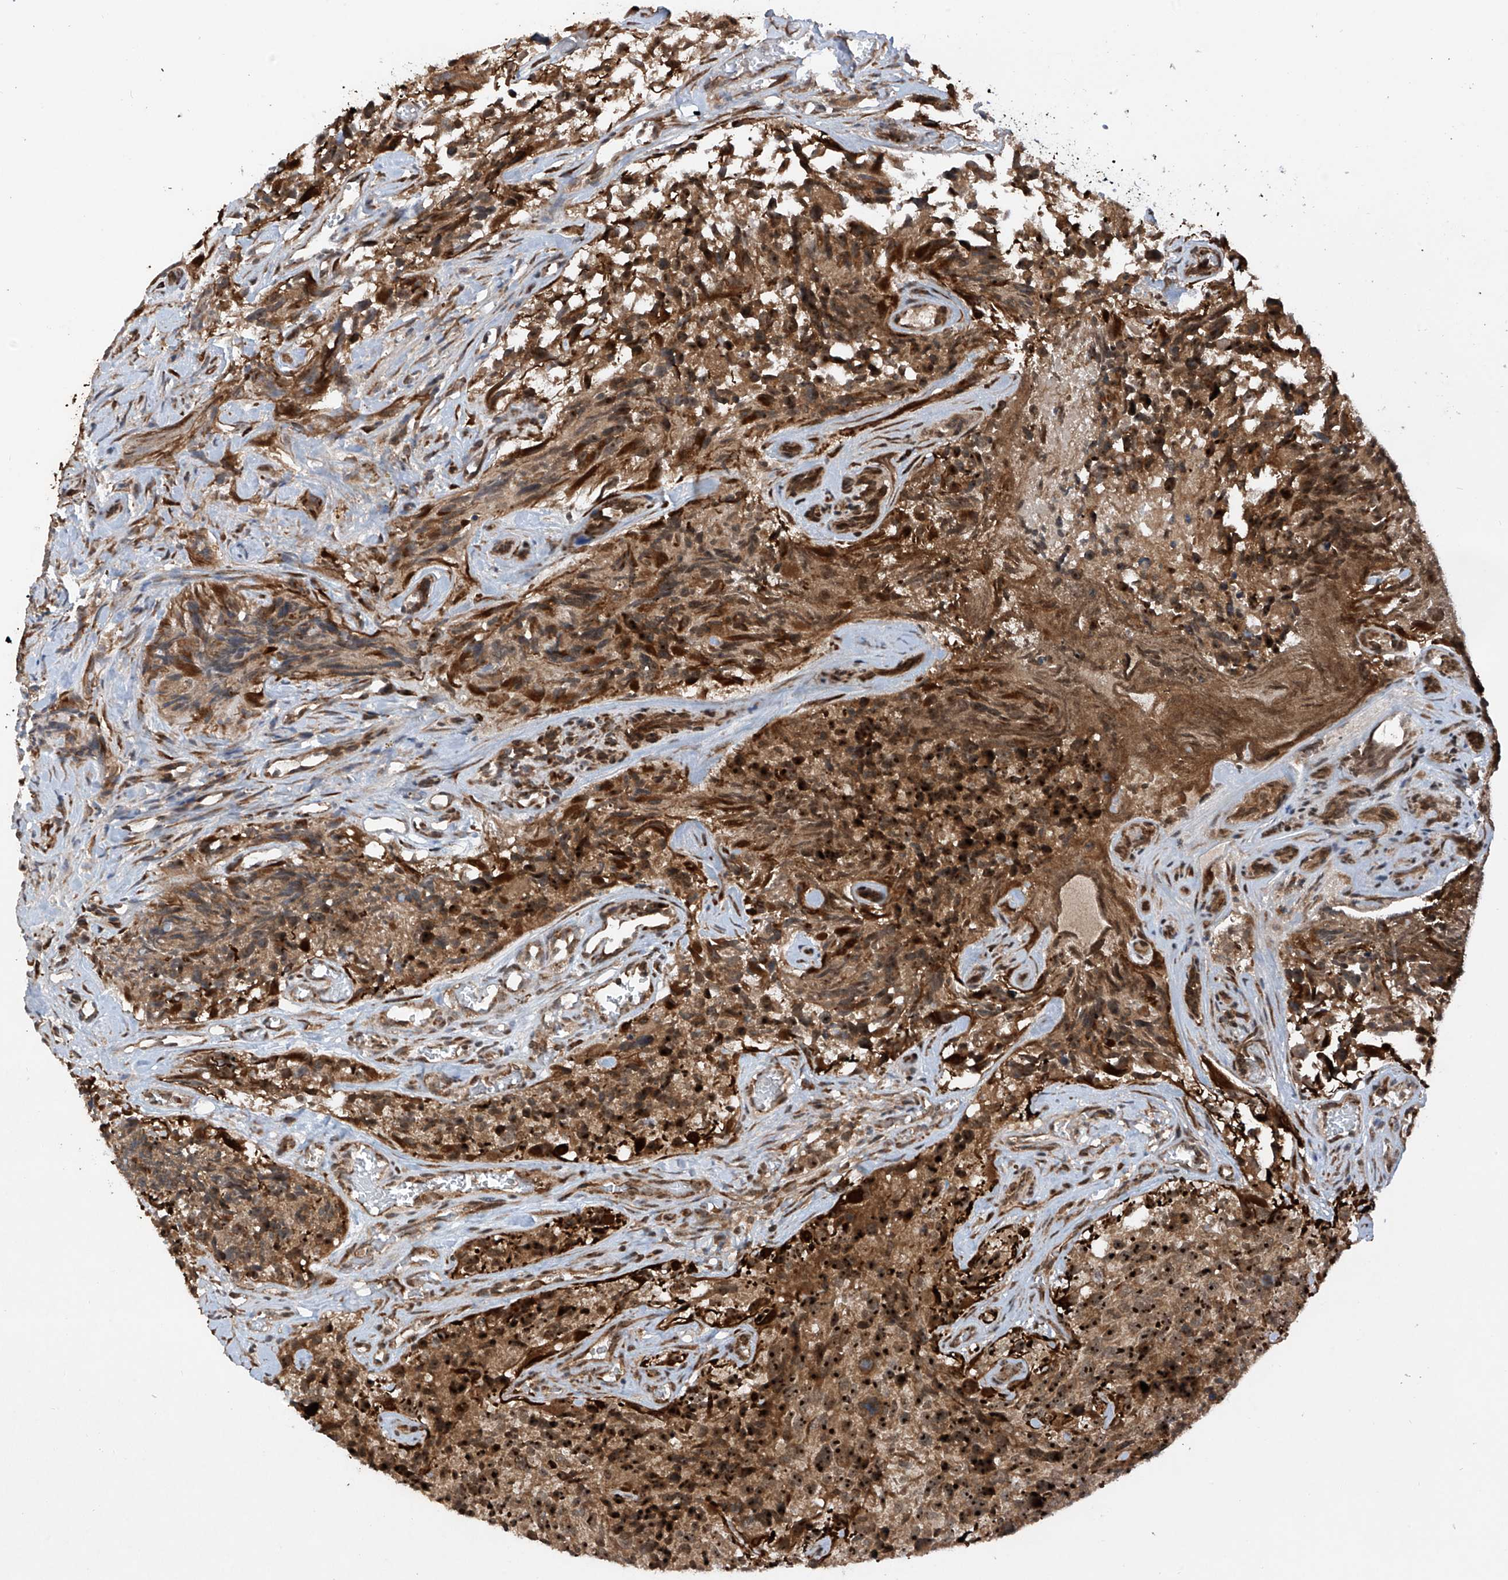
{"staining": {"intensity": "strong", "quantity": ">75%", "location": "cytoplasmic/membranous,nuclear"}, "tissue": "glioma", "cell_type": "Tumor cells", "image_type": "cancer", "snomed": [{"axis": "morphology", "description": "Glioma, malignant, High grade"}, {"axis": "topography", "description": "Brain"}], "caption": "A high amount of strong cytoplasmic/membranous and nuclear staining is identified in approximately >75% of tumor cells in malignant glioma (high-grade) tissue.", "gene": "C1orf131", "patient": {"sex": "male", "age": 69}}